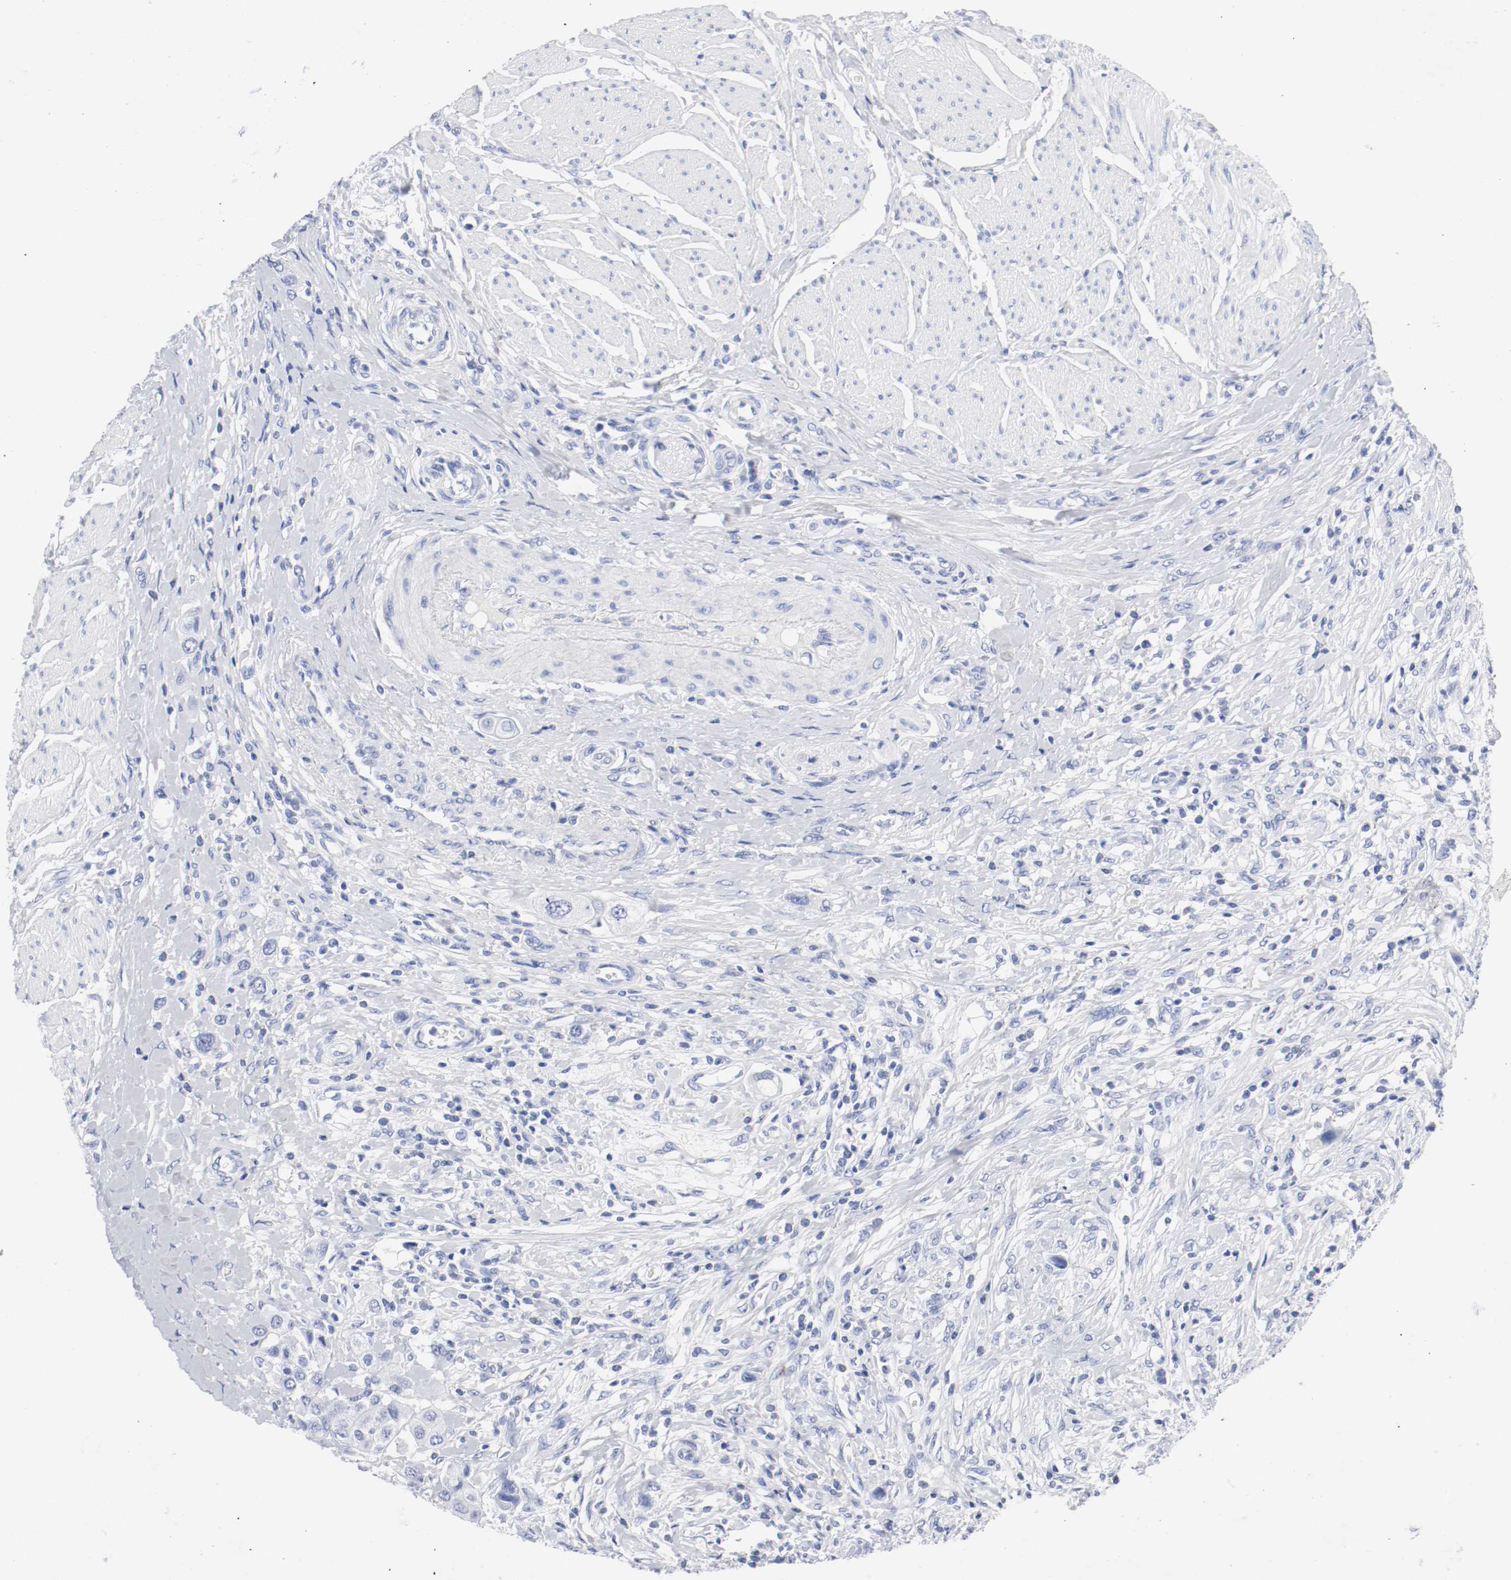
{"staining": {"intensity": "negative", "quantity": "none", "location": "none"}, "tissue": "urothelial cancer", "cell_type": "Tumor cells", "image_type": "cancer", "snomed": [{"axis": "morphology", "description": "Urothelial carcinoma, High grade"}, {"axis": "topography", "description": "Urinary bladder"}], "caption": "Urothelial cancer stained for a protein using IHC exhibits no expression tumor cells.", "gene": "GAD1", "patient": {"sex": "male", "age": 50}}